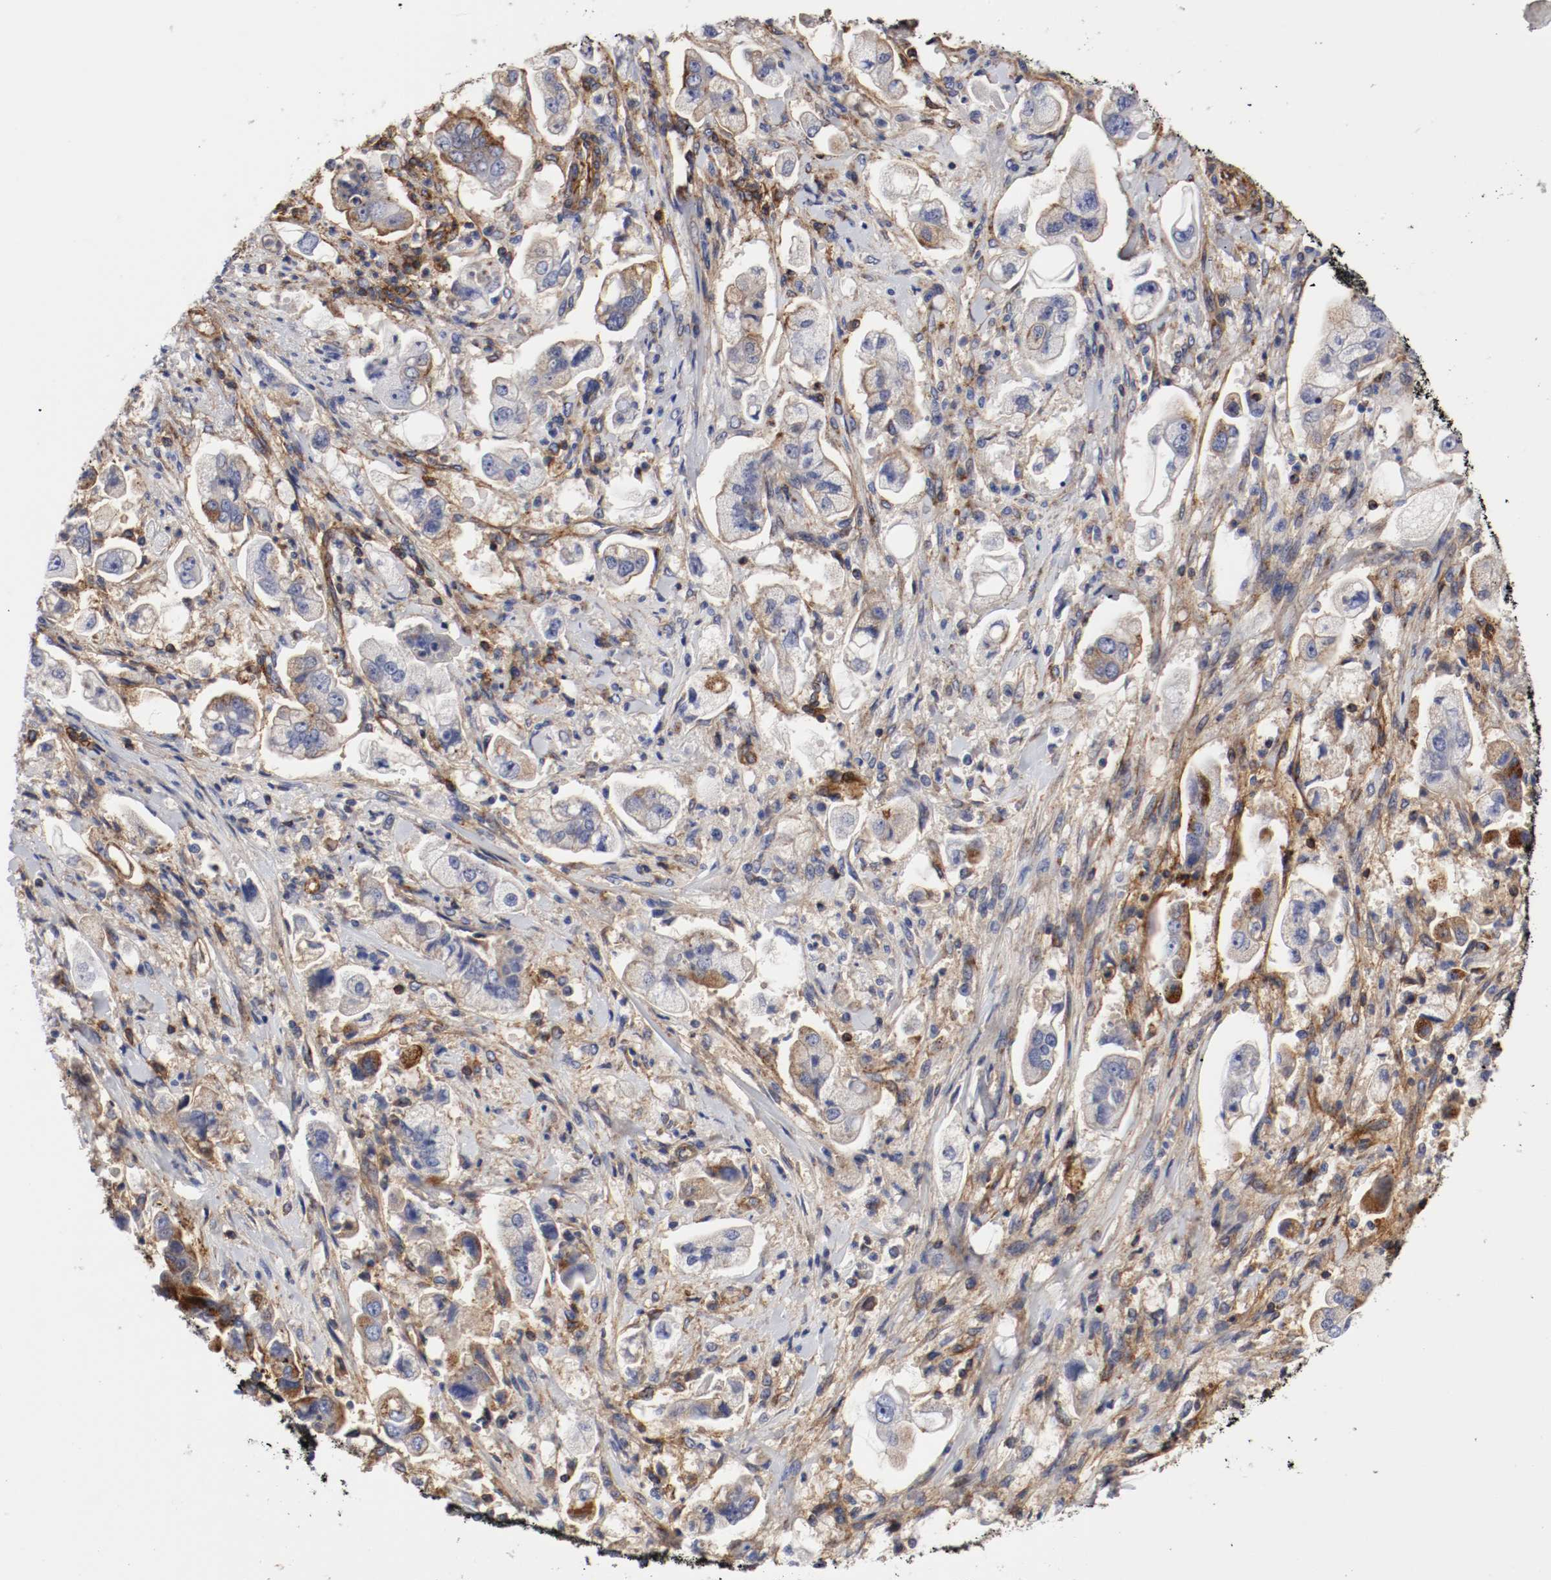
{"staining": {"intensity": "weak", "quantity": "25%-75%", "location": "cytoplasmic/membranous"}, "tissue": "stomach cancer", "cell_type": "Tumor cells", "image_type": "cancer", "snomed": [{"axis": "morphology", "description": "Adenocarcinoma, NOS"}, {"axis": "topography", "description": "Stomach"}], "caption": "This photomicrograph demonstrates immunohistochemistry (IHC) staining of human stomach cancer, with low weak cytoplasmic/membranous expression in about 25%-75% of tumor cells.", "gene": "IFITM1", "patient": {"sex": "male", "age": 62}}